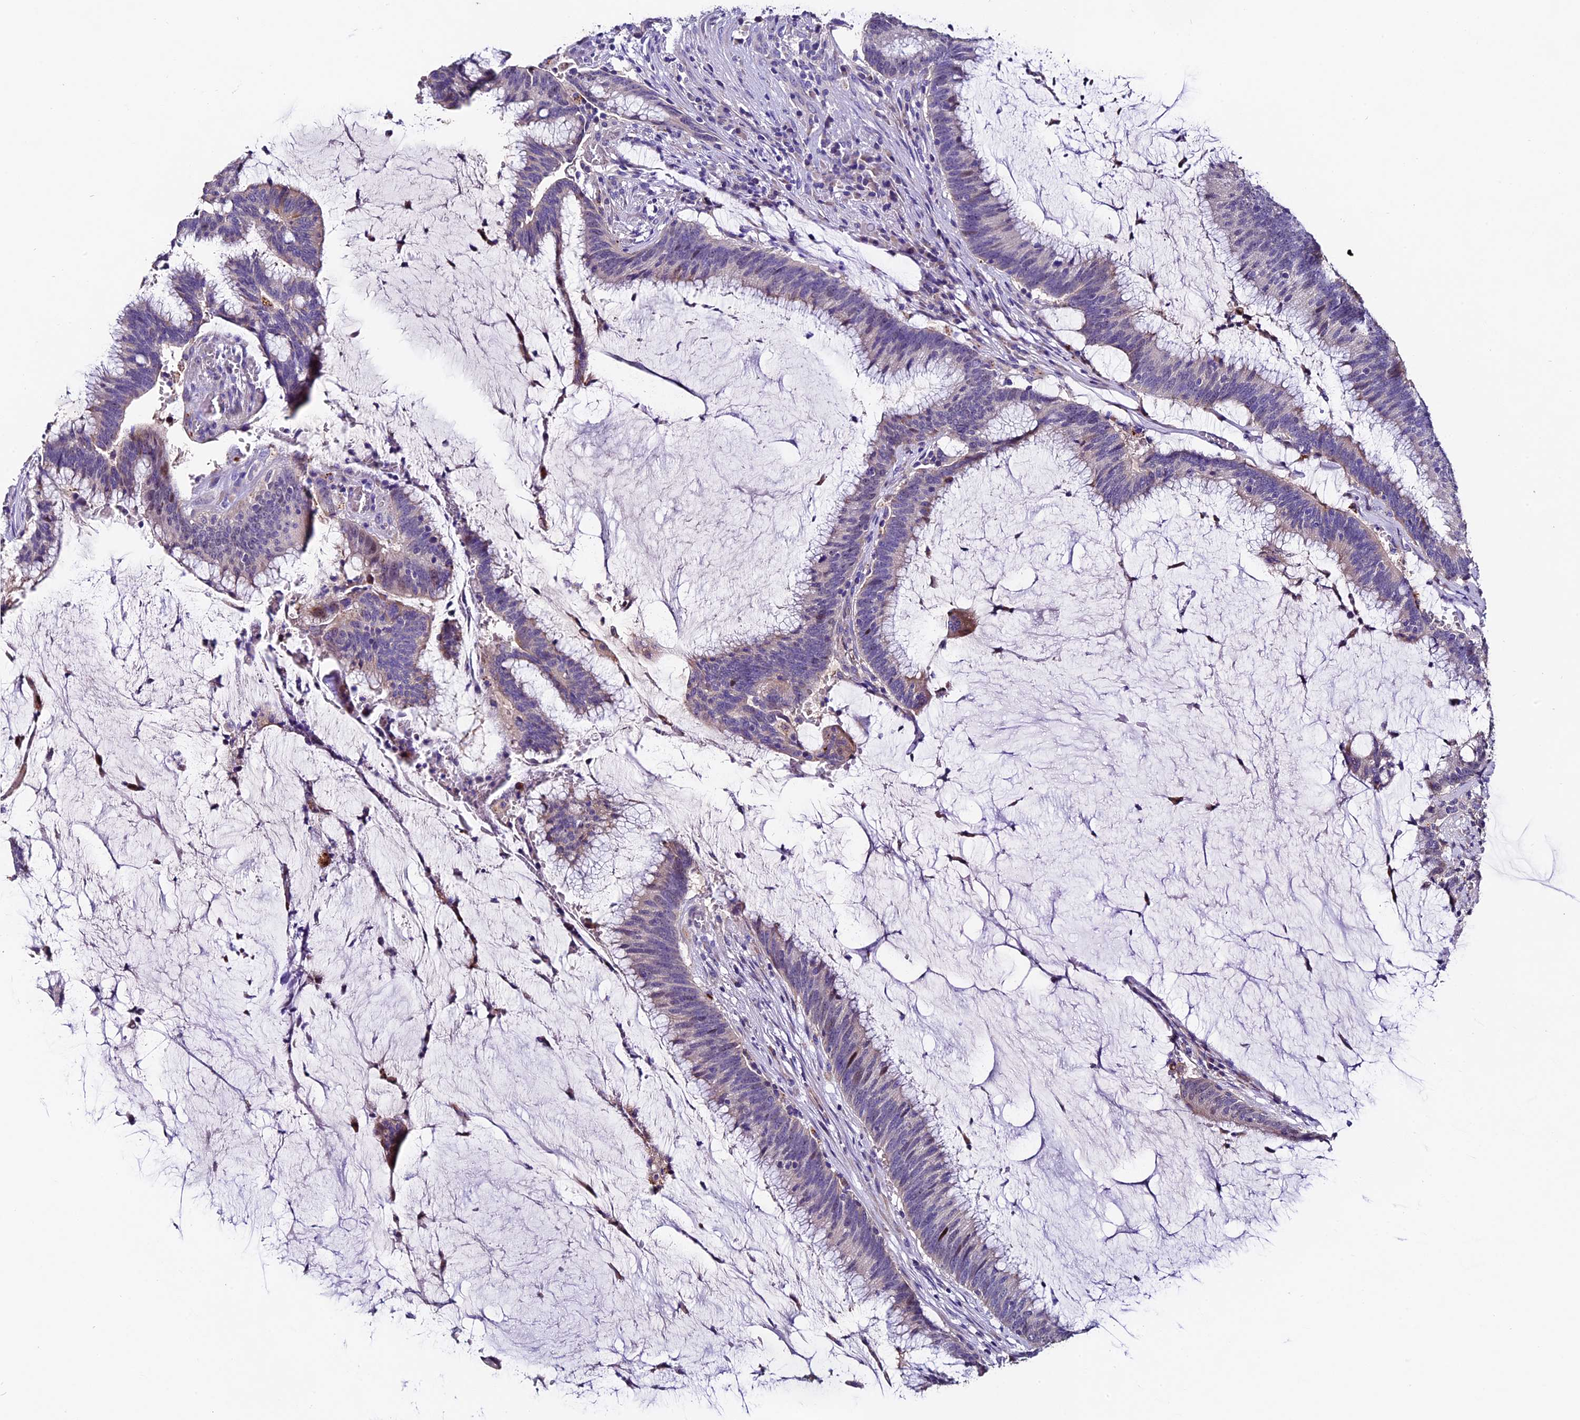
{"staining": {"intensity": "weak", "quantity": "<25%", "location": "cytoplasmic/membranous"}, "tissue": "colorectal cancer", "cell_type": "Tumor cells", "image_type": "cancer", "snomed": [{"axis": "morphology", "description": "Adenocarcinoma, NOS"}, {"axis": "topography", "description": "Rectum"}], "caption": "Protein analysis of colorectal cancer demonstrates no significant positivity in tumor cells.", "gene": "FBXW9", "patient": {"sex": "female", "age": 77}}